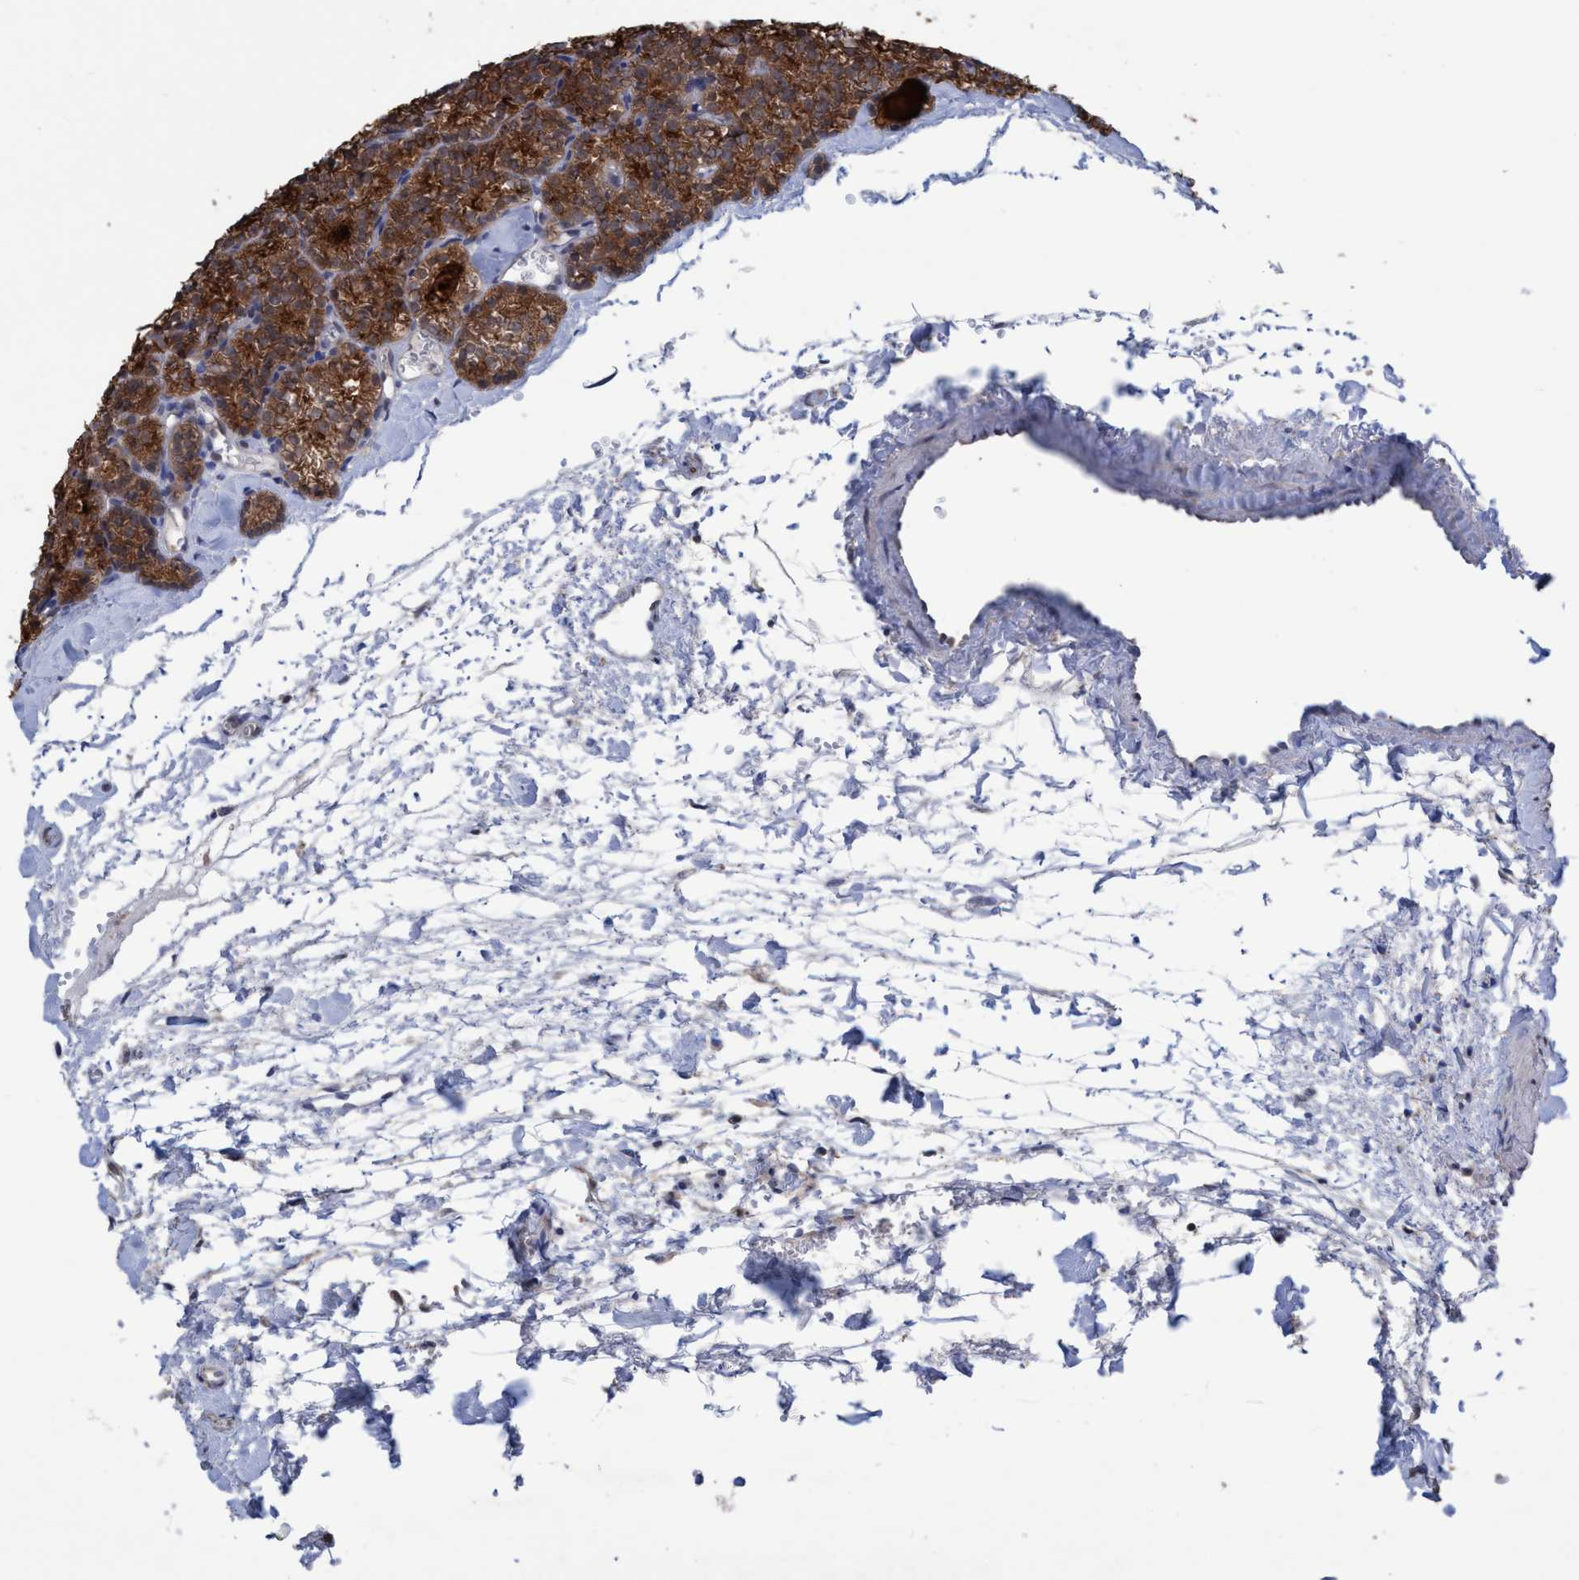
{"staining": {"intensity": "moderate", "quantity": ">75%", "location": "cytoplasmic/membranous"}, "tissue": "parathyroid gland", "cell_type": "Glandular cells", "image_type": "normal", "snomed": [{"axis": "morphology", "description": "Normal tissue, NOS"}, {"axis": "topography", "description": "Parathyroid gland"}], "caption": "High-magnification brightfield microscopy of benign parathyroid gland stained with DAB (brown) and counterstained with hematoxylin (blue). glandular cells exhibit moderate cytoplasmic/membranous staining is identified in about>75% of cells.", "gene": "GLOD4", "patient": {"sex": "female", "age": 64}}